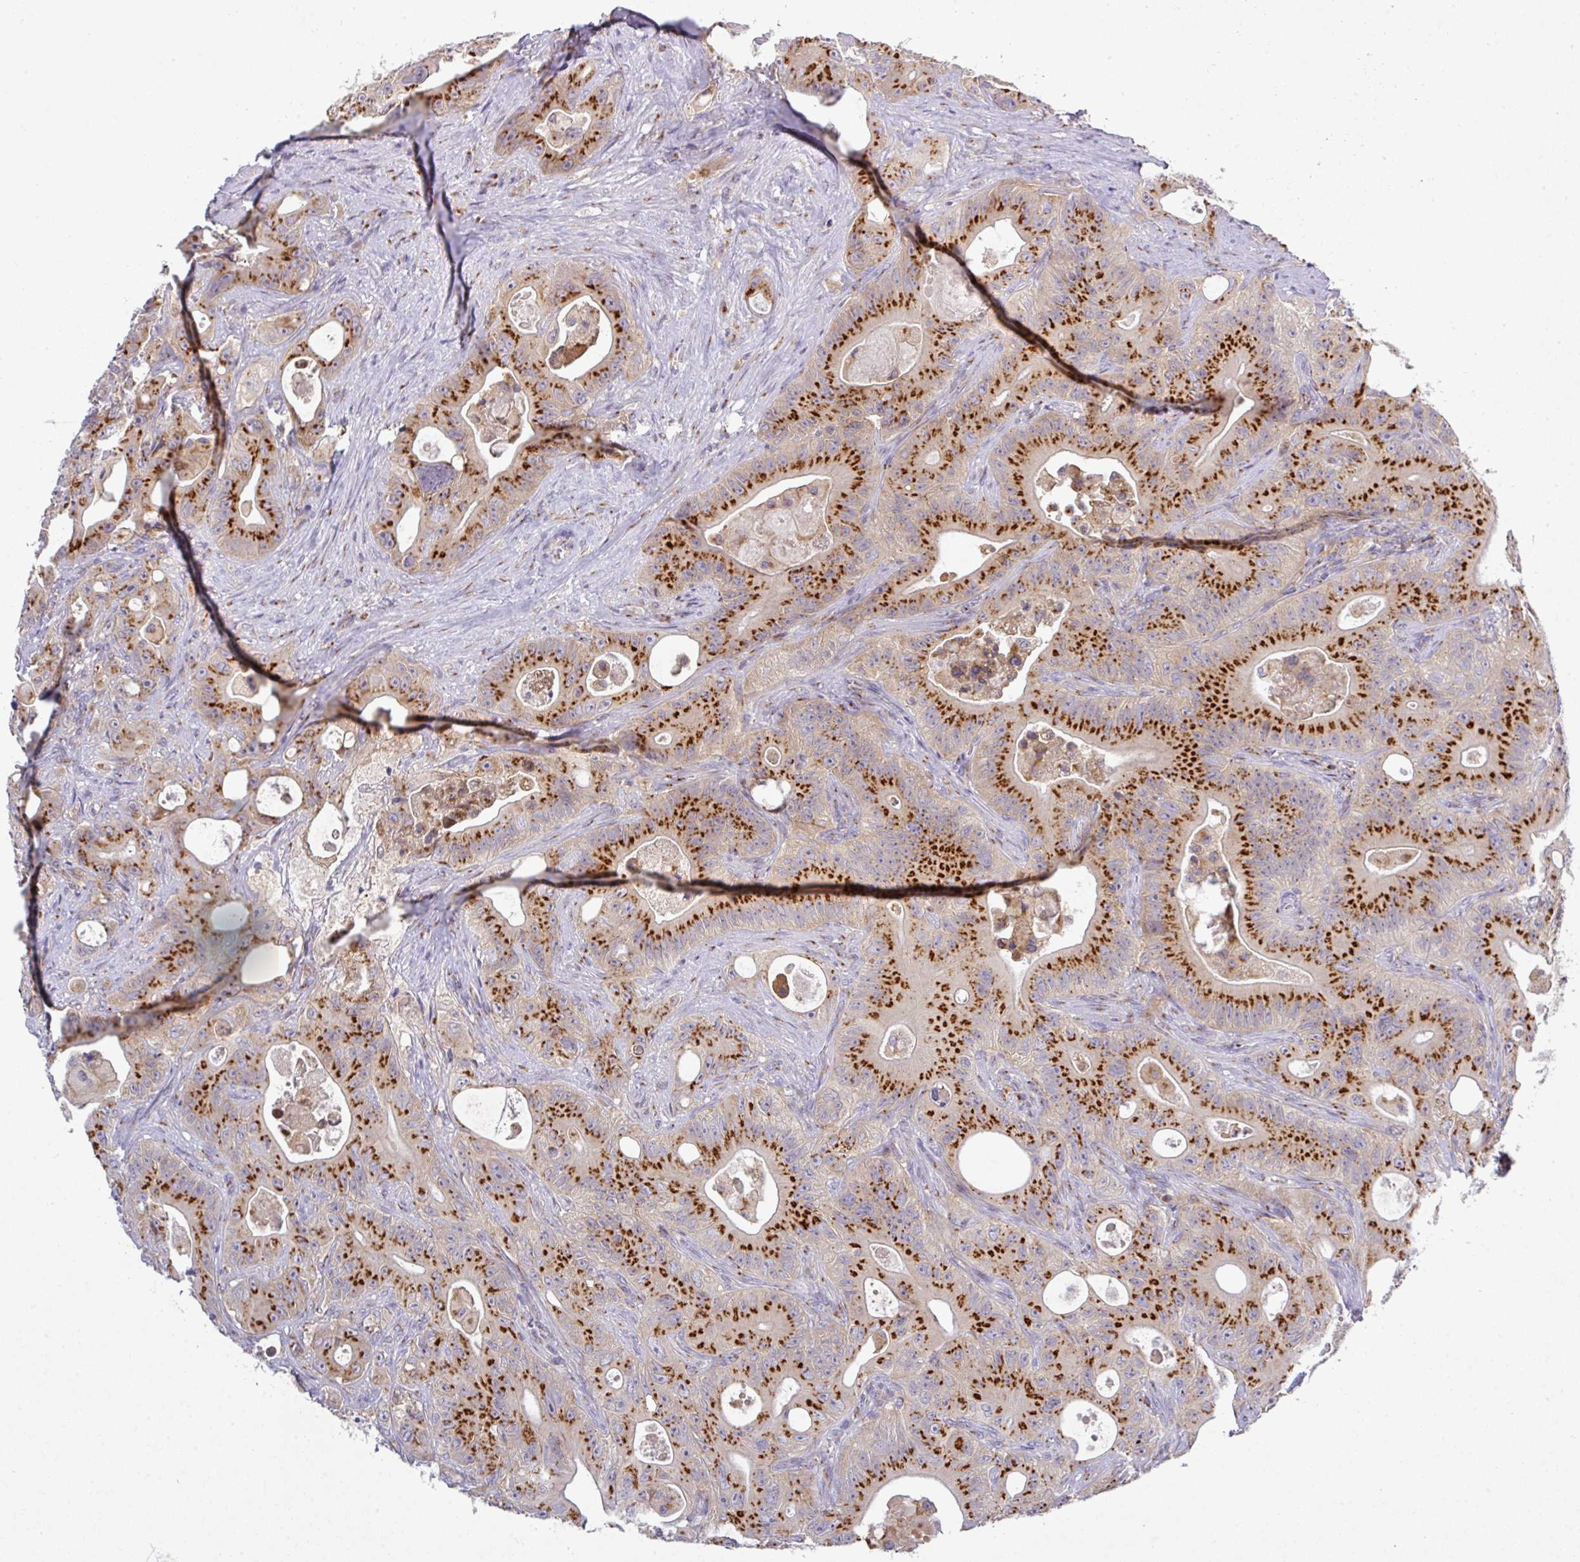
{"staining": {"intensity": "moderate", "quantity": ">75%", "location": "cytoplasmic/membranous"}, "tissue": "colorectal cancer", "cell_type": "Tumor cells", "image_type": "cancer", "snomed": [{"axis": "morphology", "description": "Adenocarcinoma, NOS"}, {"axis": "topography", "description": "Colon"}], "caption": "Moderate cytoplasmic/membranous protein staining is appreciated in approximately >75% of tumor cells in colorectal adenocarcinoma.", "gene": "VTI1A", "patient": {"sex": "female", "age": 46}}